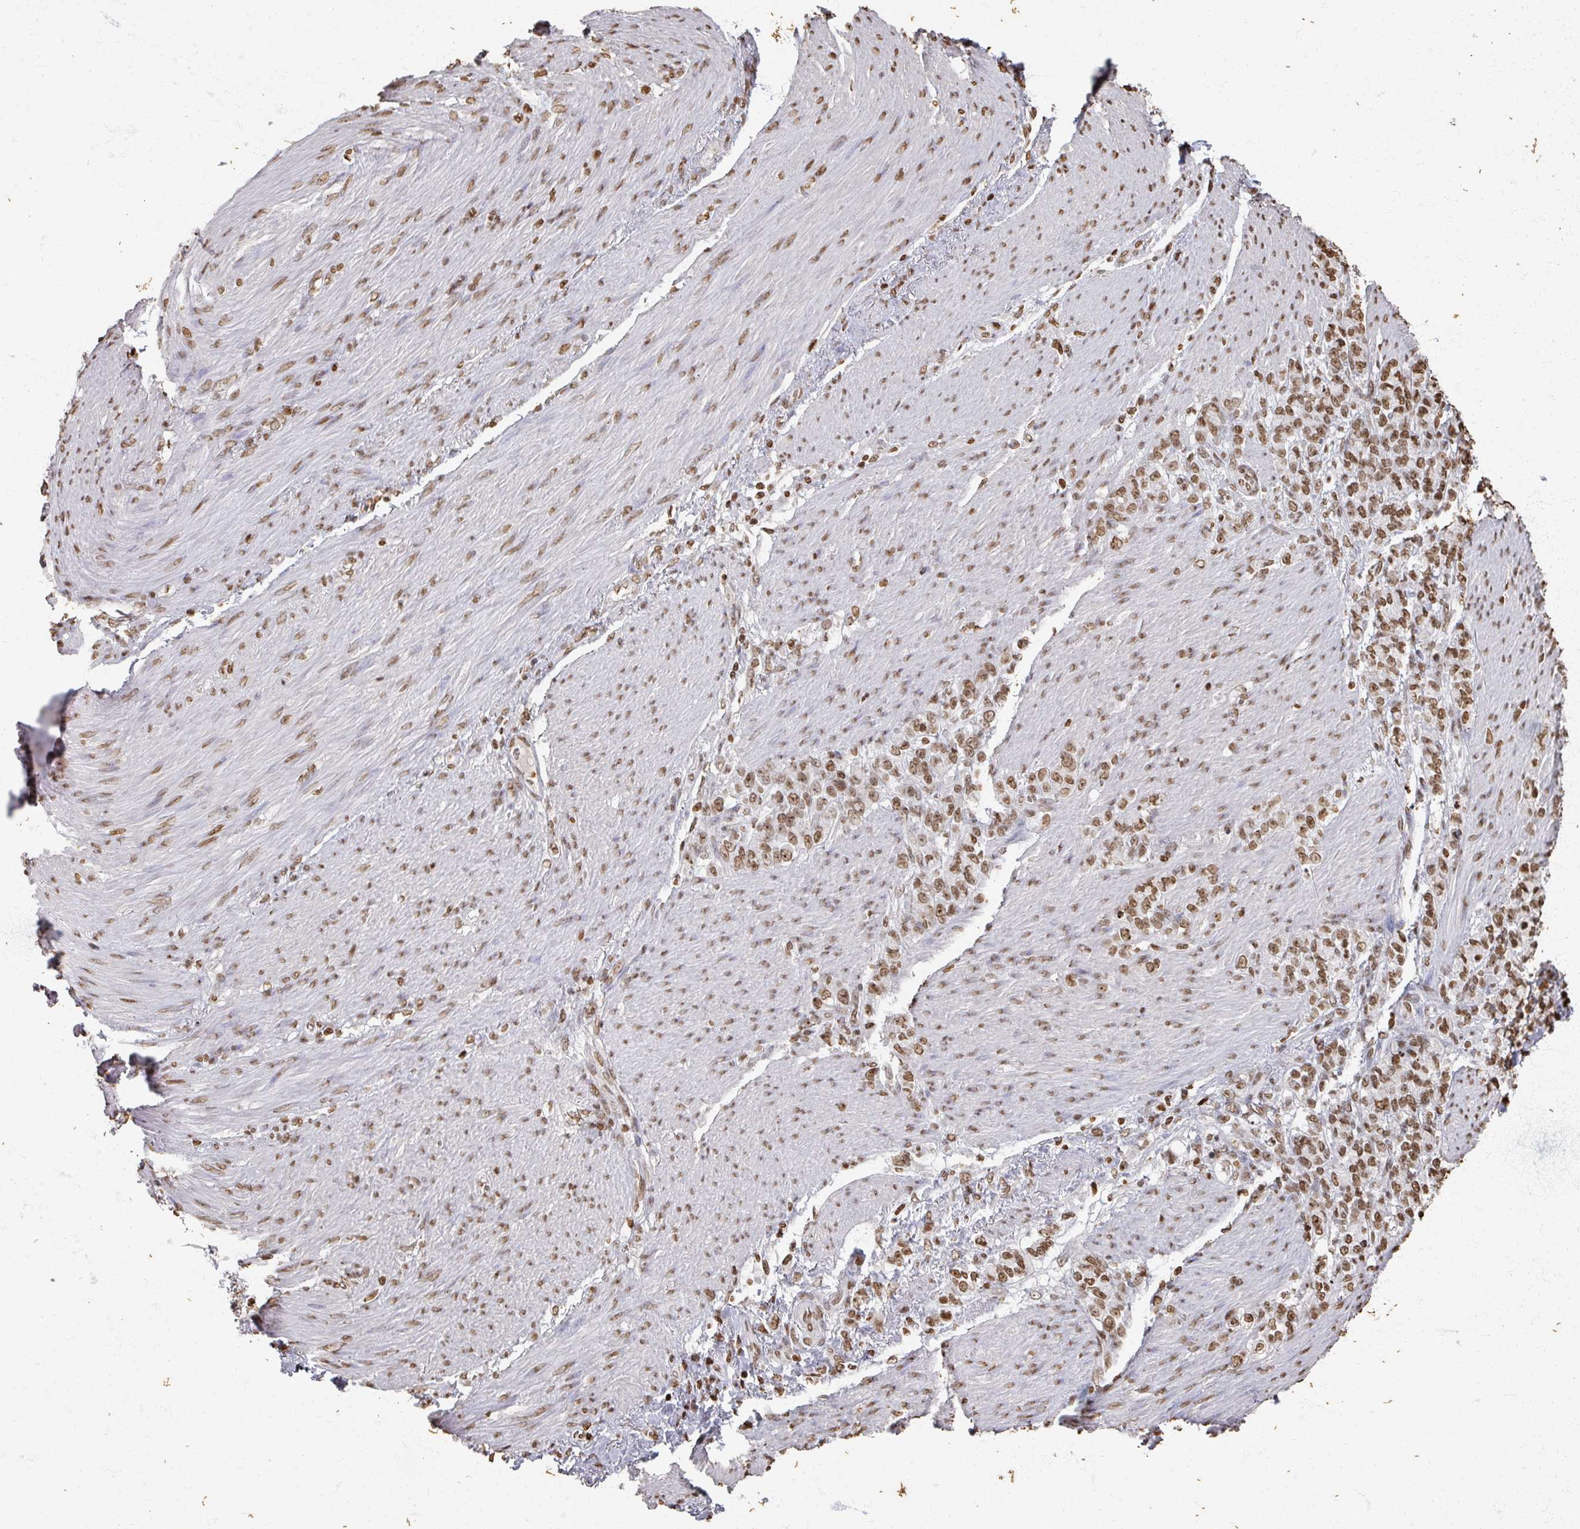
{"staining": {"intensity": "moderate", "quantity": ">75%", "location": "nuclear"}, "tissue": "stomach cancer", "cell_type": "Tumor cells", "image_type": "cancer", "snomed": [{"axis": "morphology", "description": "Adenocarcinoma, NOS"}, {"axis": "topography", "description": "Stomach"}], "caption": "Human stomach adenocarcinoma stained with a protein marker displays moderate staining in tumor cells.", "gene": "DCUN1D5", "patient": {"sex": "female", "age": 79}}